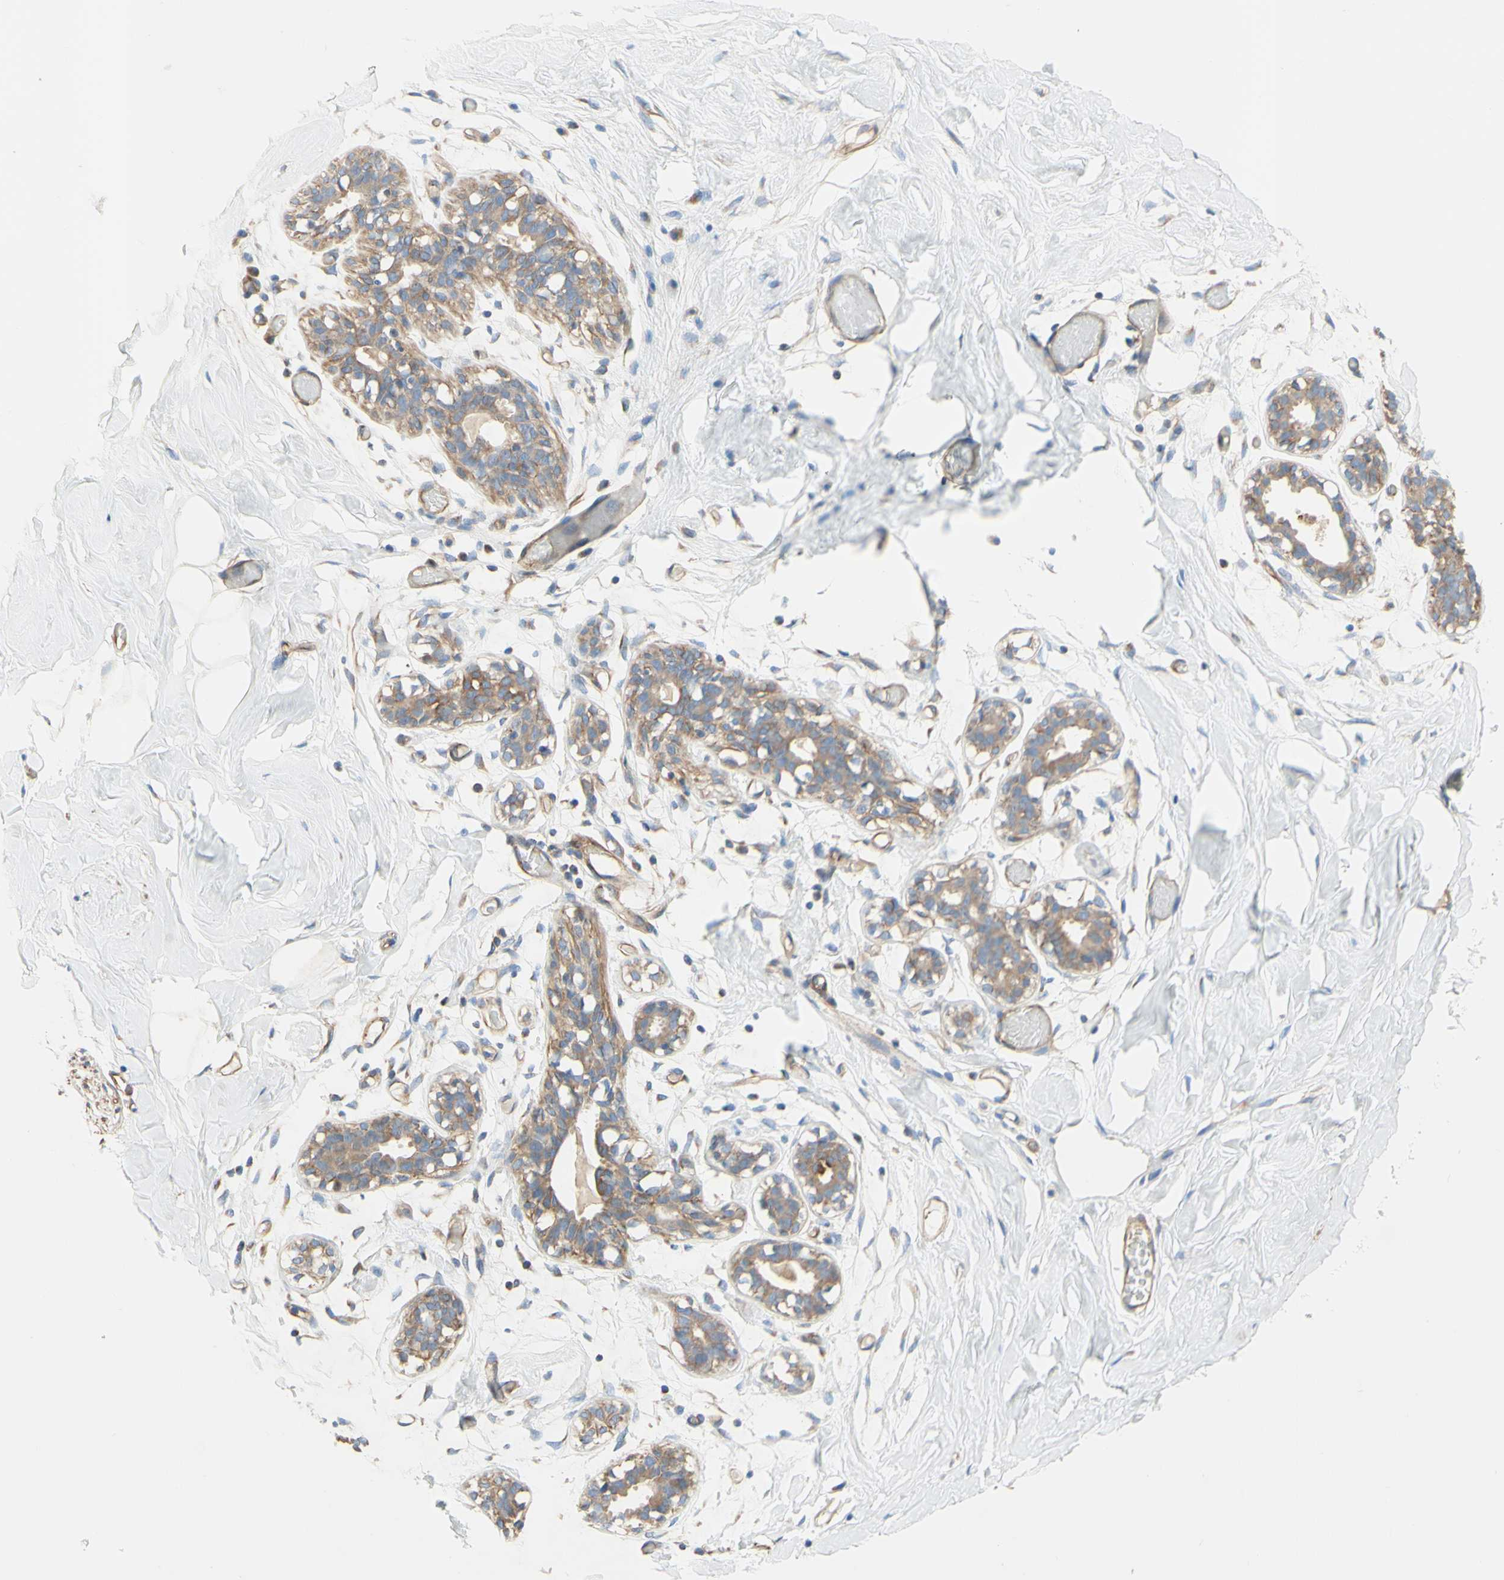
{"staining": {"intensity": "moderate", "quantity": ">75%", "location": "cytoplasmic/membranous"}, "tissue": "adipose tissue", "cell_type": "Adipocytes", "image_type": "normal", "snomed": [{"axis": "morphology", "description": "Normal tissue, NOS"}, {"axis": "topography", "description": "Breast"}, {"axis": "topography", "description": "Adipose tissue"}], "caption": "High-magnification brightfield microscopy of benign adipose tissue stained with DAB (3,3'-diaminobenzidine) (brown) and counterstained with hematoxylin (blue). adipocytes exhibit moderate cytoplasmic/membranous positivity is appreciated in about>75% of cells.", "gene": "ENDOD1", "patient": {"sex": "female", "age": 25}}